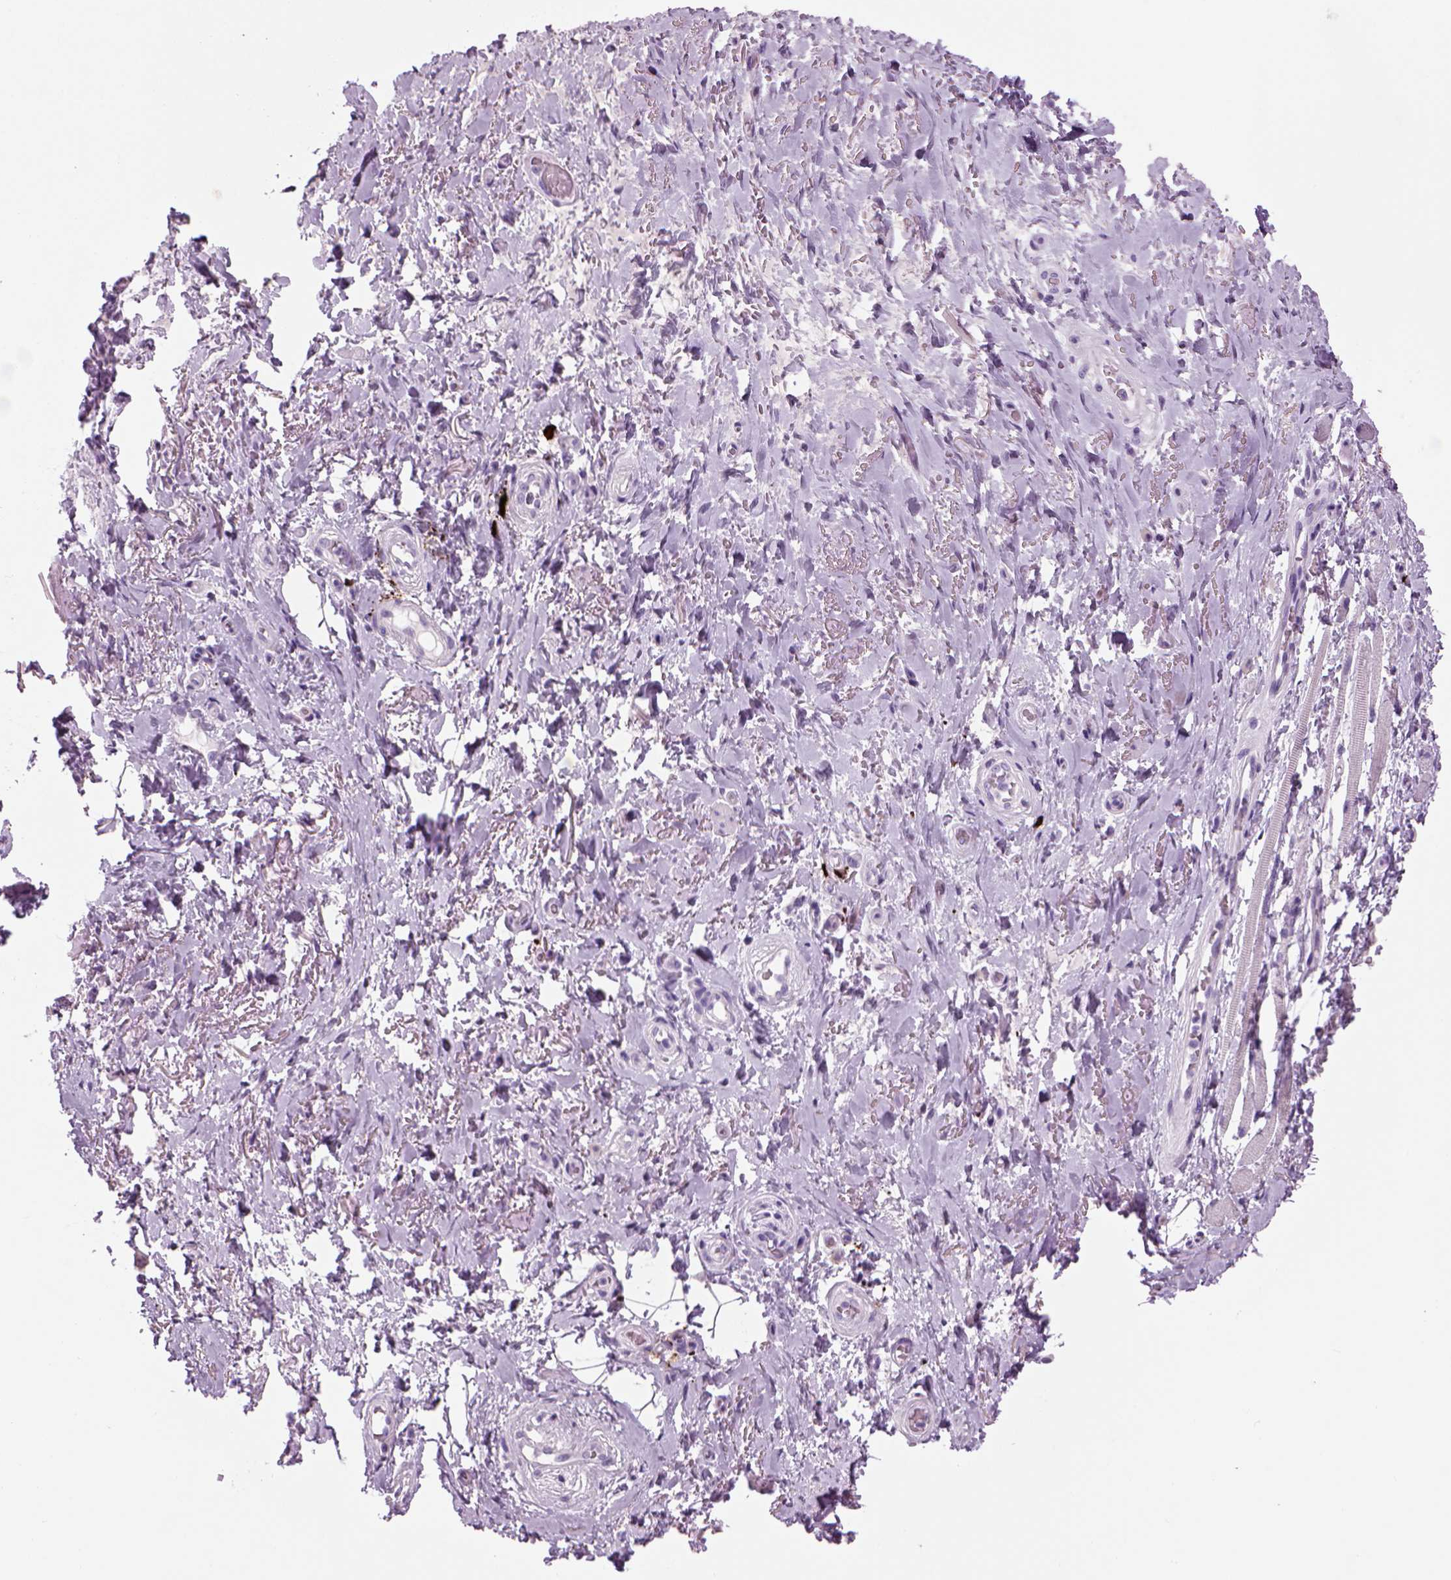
{"staining": {"intensity": "negative", "quantity": "none", "location": "none"}, "tissue": "adipose tissue", "cell_type": "Adipocytes", "image_type": "normal", "snomed": [{"axis": "morphology", "description": "Normal tissue, NOS"}, {"axis": "topography", "description": "Anal"}, {"axis": "topography", "description": "Peripheral nerve tissue"}], "caption": "The IHC histopathology image has no significant staining in adipocytes of adipose tissue. (DAB (3,3'-diaminobenzidine) immunohistochemistry (IHC), high magnification).", "gene": "MZB1", "patient": {"sex": "male", "age": 53}}